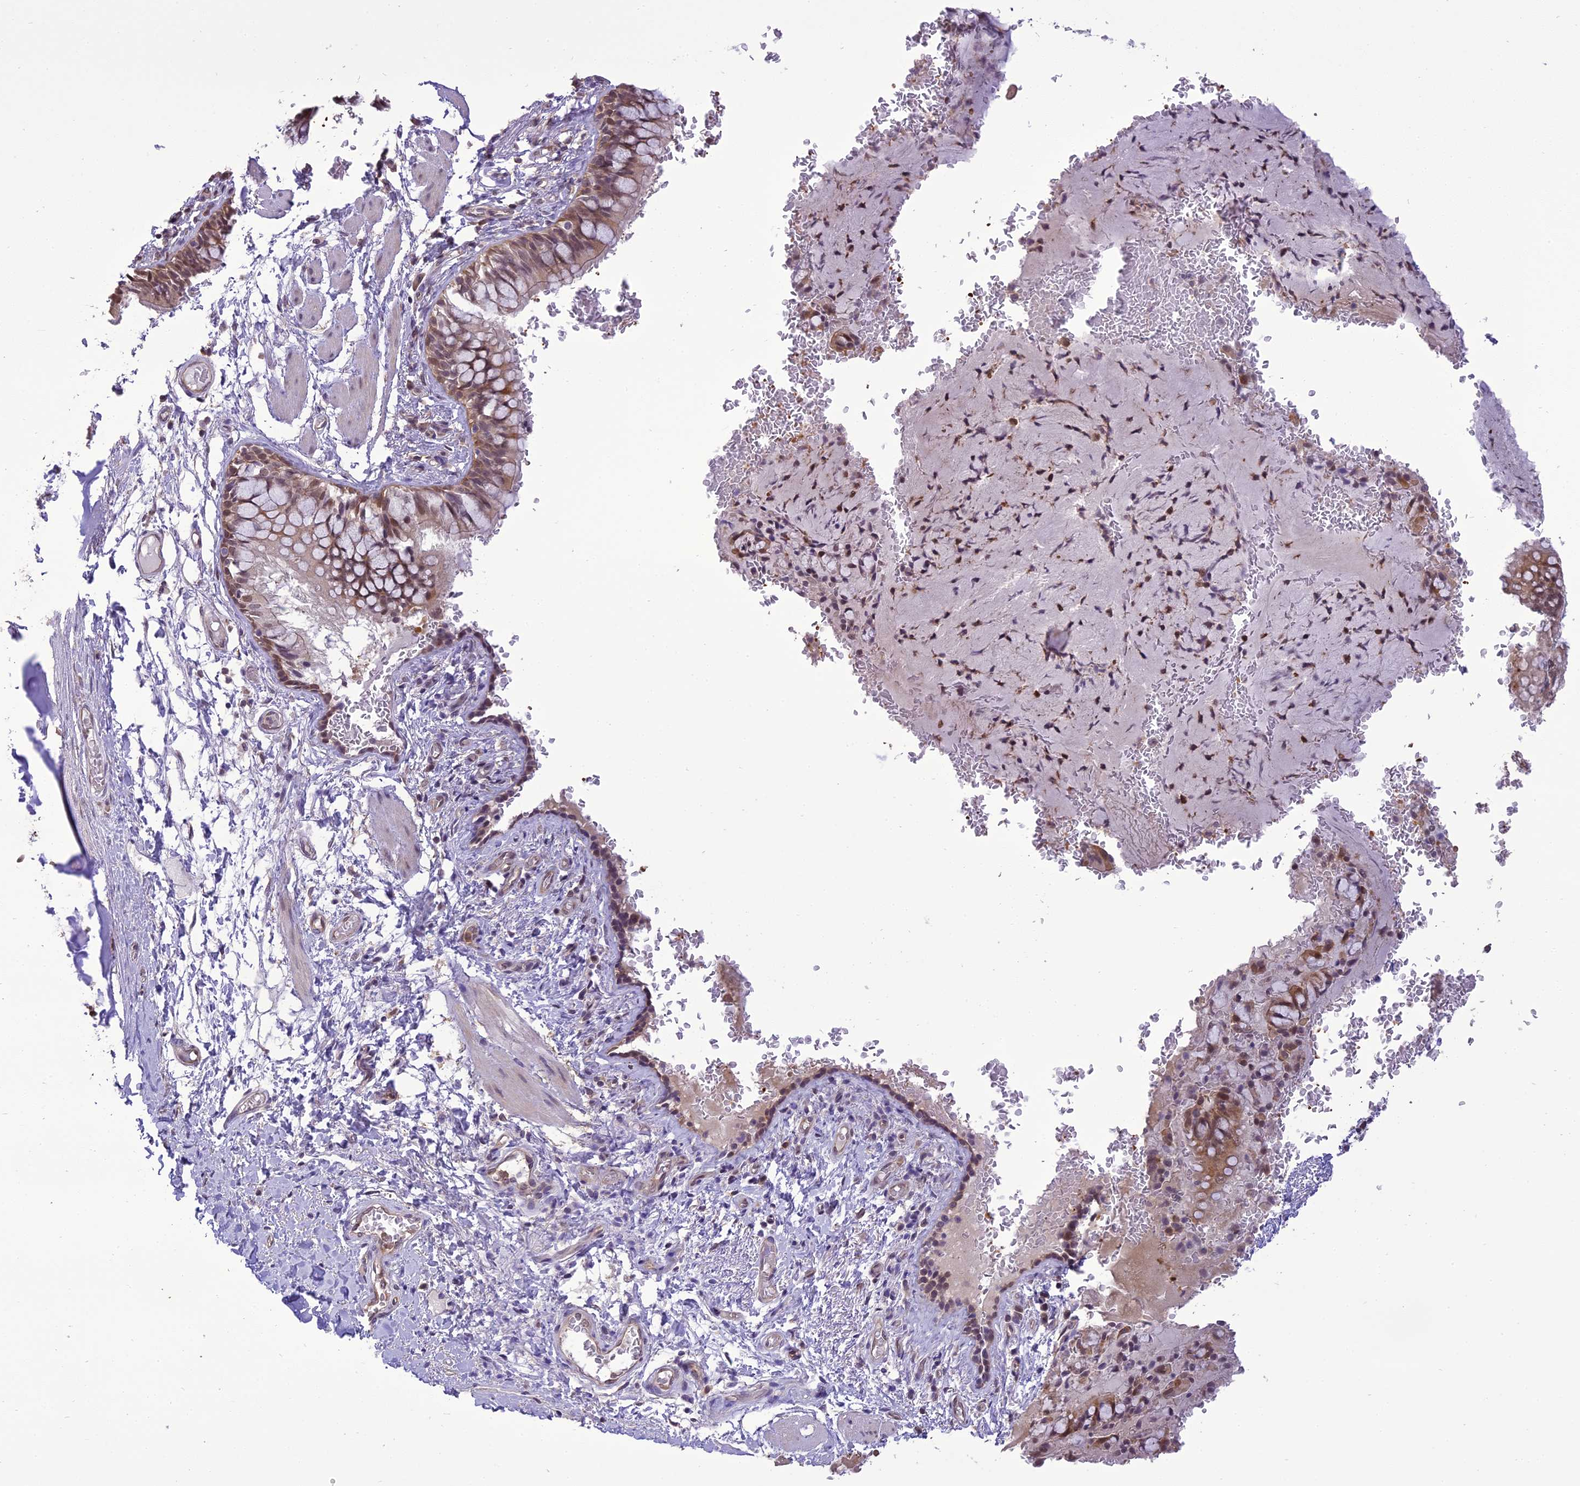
{"staining": {"intensity": "moderate", "quantity": ">75%", "location": "cytoplasmic/membranous,nuclear"}, "tissue": "bronchus", "cell_type": "Respiratory epithelial cells", "image_type": "normal", "snomed": [{"axis": "morphology", "description": "Normal tissue, NOS"}, {"axis": "topography", "description": "Cartilage tissue"}, {"axis": "topography", "description": "Bronchus"}], "caption": "IHC photomicrograph of normal bronchus: bronchus stained using immunohistochemistry reveals medium levels of moderate protein expression localized specifically in the cytoplasmic/membranous,nuclear of respiratory epithelial cells, appearing as a cytoplasmic/membranous,nuclear brown color.", "gene": "TIGD7", "patient": {"sex": "female", "age": 36}}